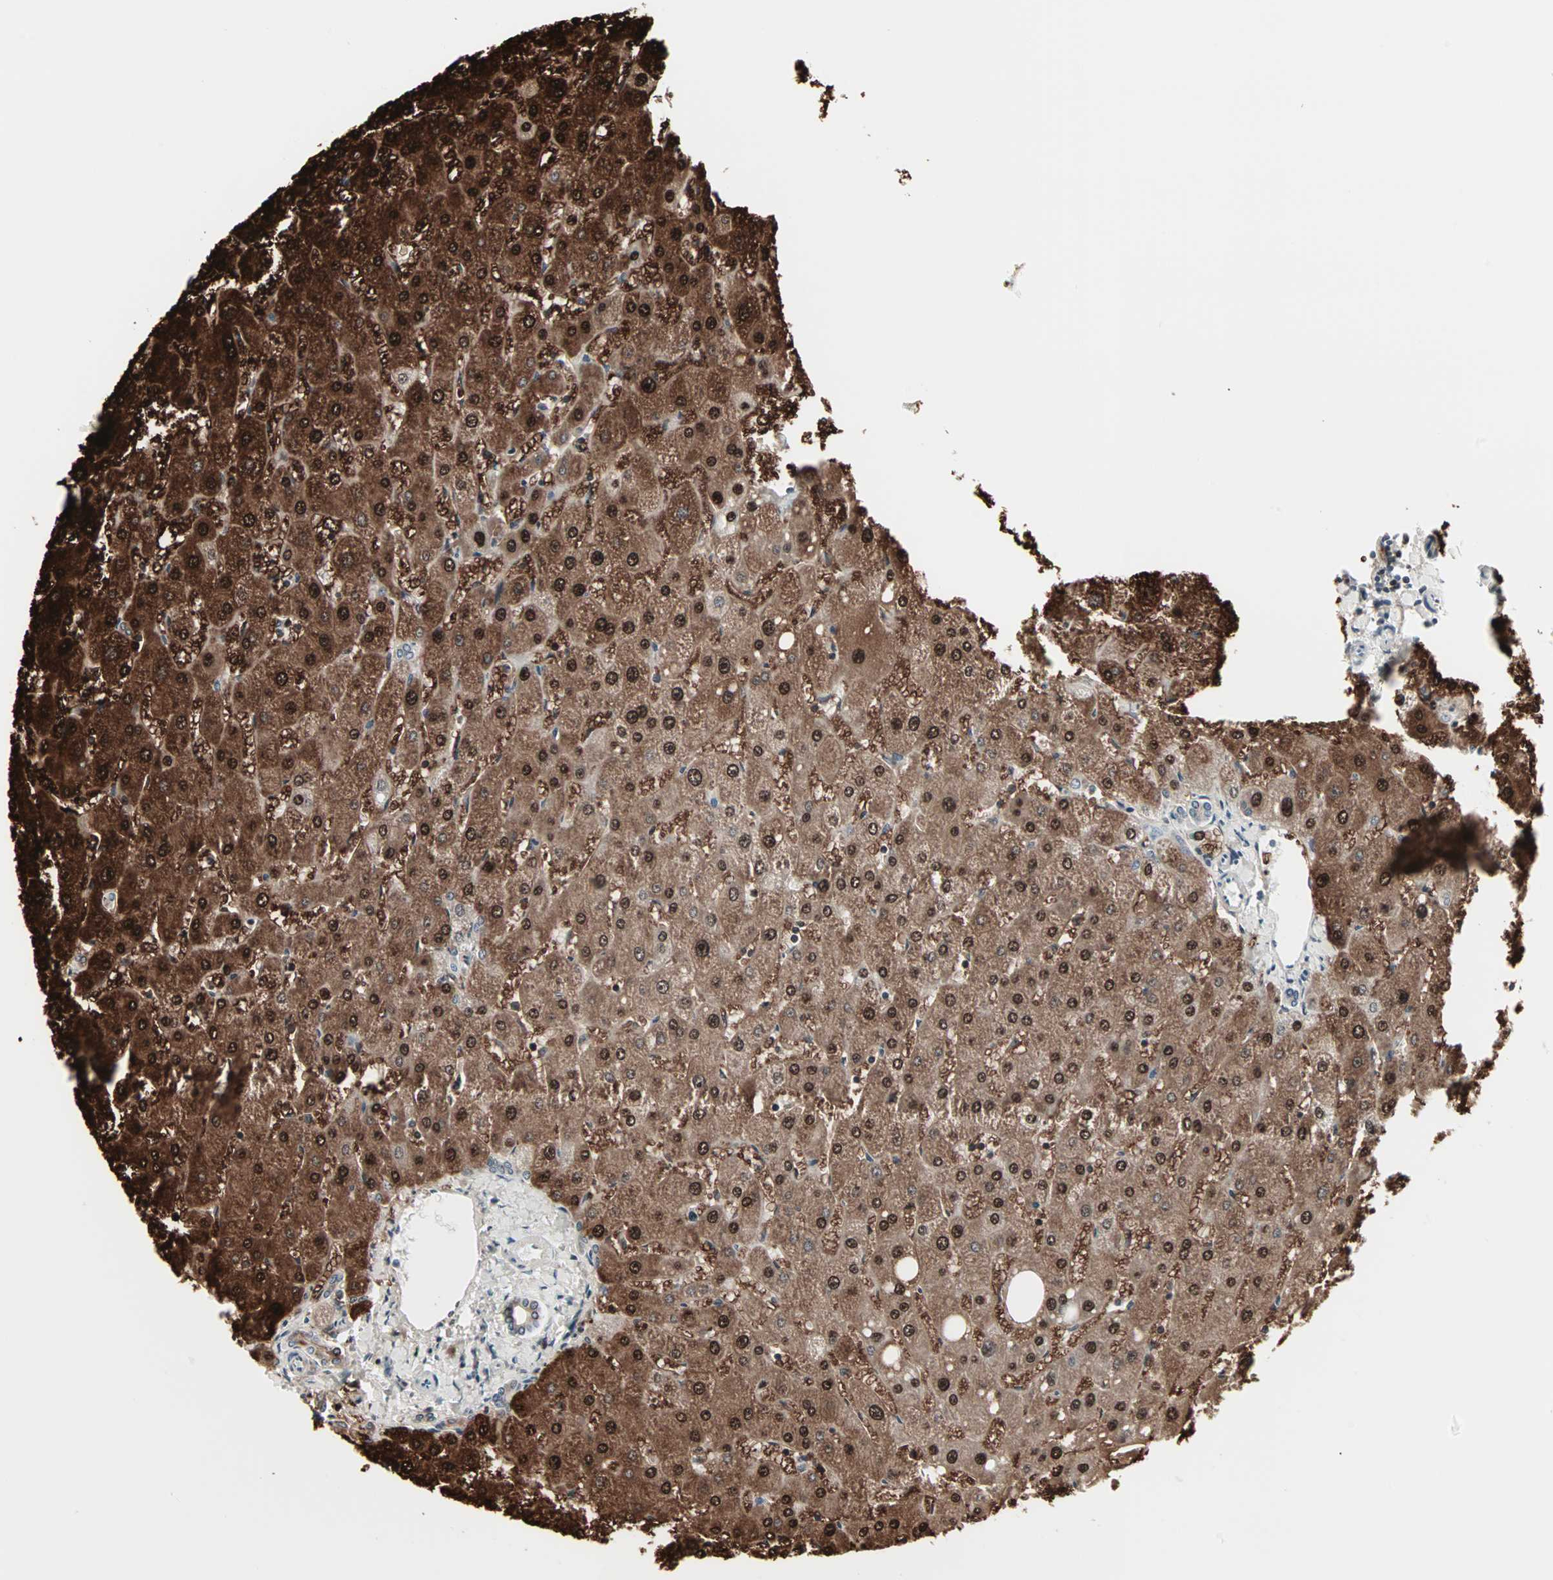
{"staining": {"intensity": "negative", "quantity": "none", "location": "none"}, "tissue": "liver", "cell_type": "Cholangiocytes", "image_type": "normal", "snomed": [{"axis": "morphology", "description": "Normal tissue, NOS"}, {"axis": "topography", "description": "Liver"}], "caption": "The histopathology image shows no staining of cholangiocytes in normal liver. (Brightfield microscopy of DAB IHC at high magnification).", "gene": "CBLC", "patient": {"sex": "male", "age": 67}}